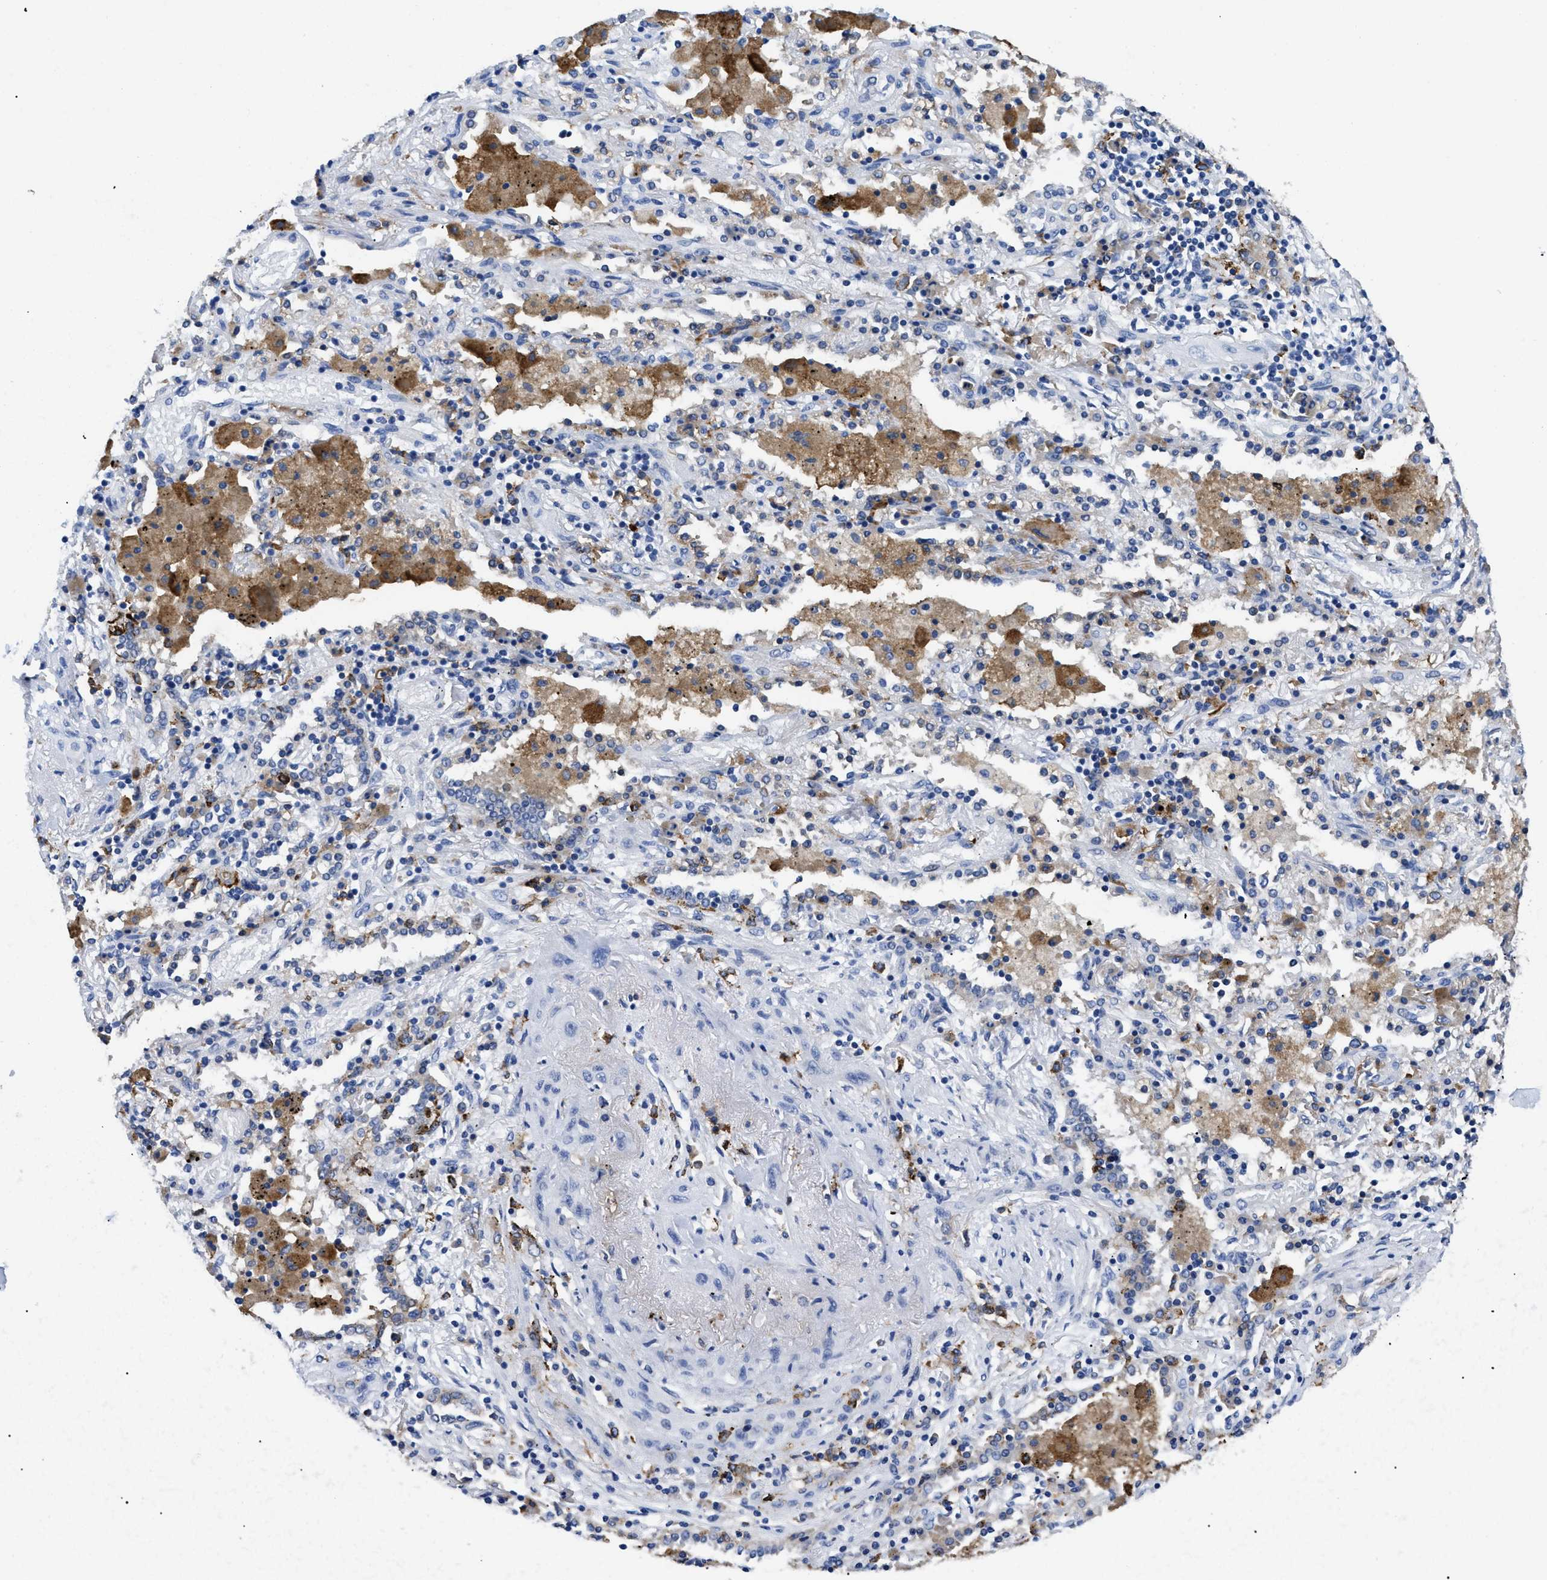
{"staining": {"intensity": "weak", "quantity": "<25%", "location": "cytoplasmic/membranous"}, "tissue": "lung cancer", "cell_type": "Tumor cells", "image_type": "cancer", "snomed": [{"axis": "morphology", "description": "Squamous cell carcinoma, NOS"}, {"axis": "topography", "description": "Lung"}], "caption": "DAB (3,3'-diaminobenzidine) immunohistochemical staining of human lung cancer (squamous cell carcinoma) reveals no significant staining in tumor cells.", "gene": "HLA-DPA1", "patient": {"sex": "female", "age": 47}}